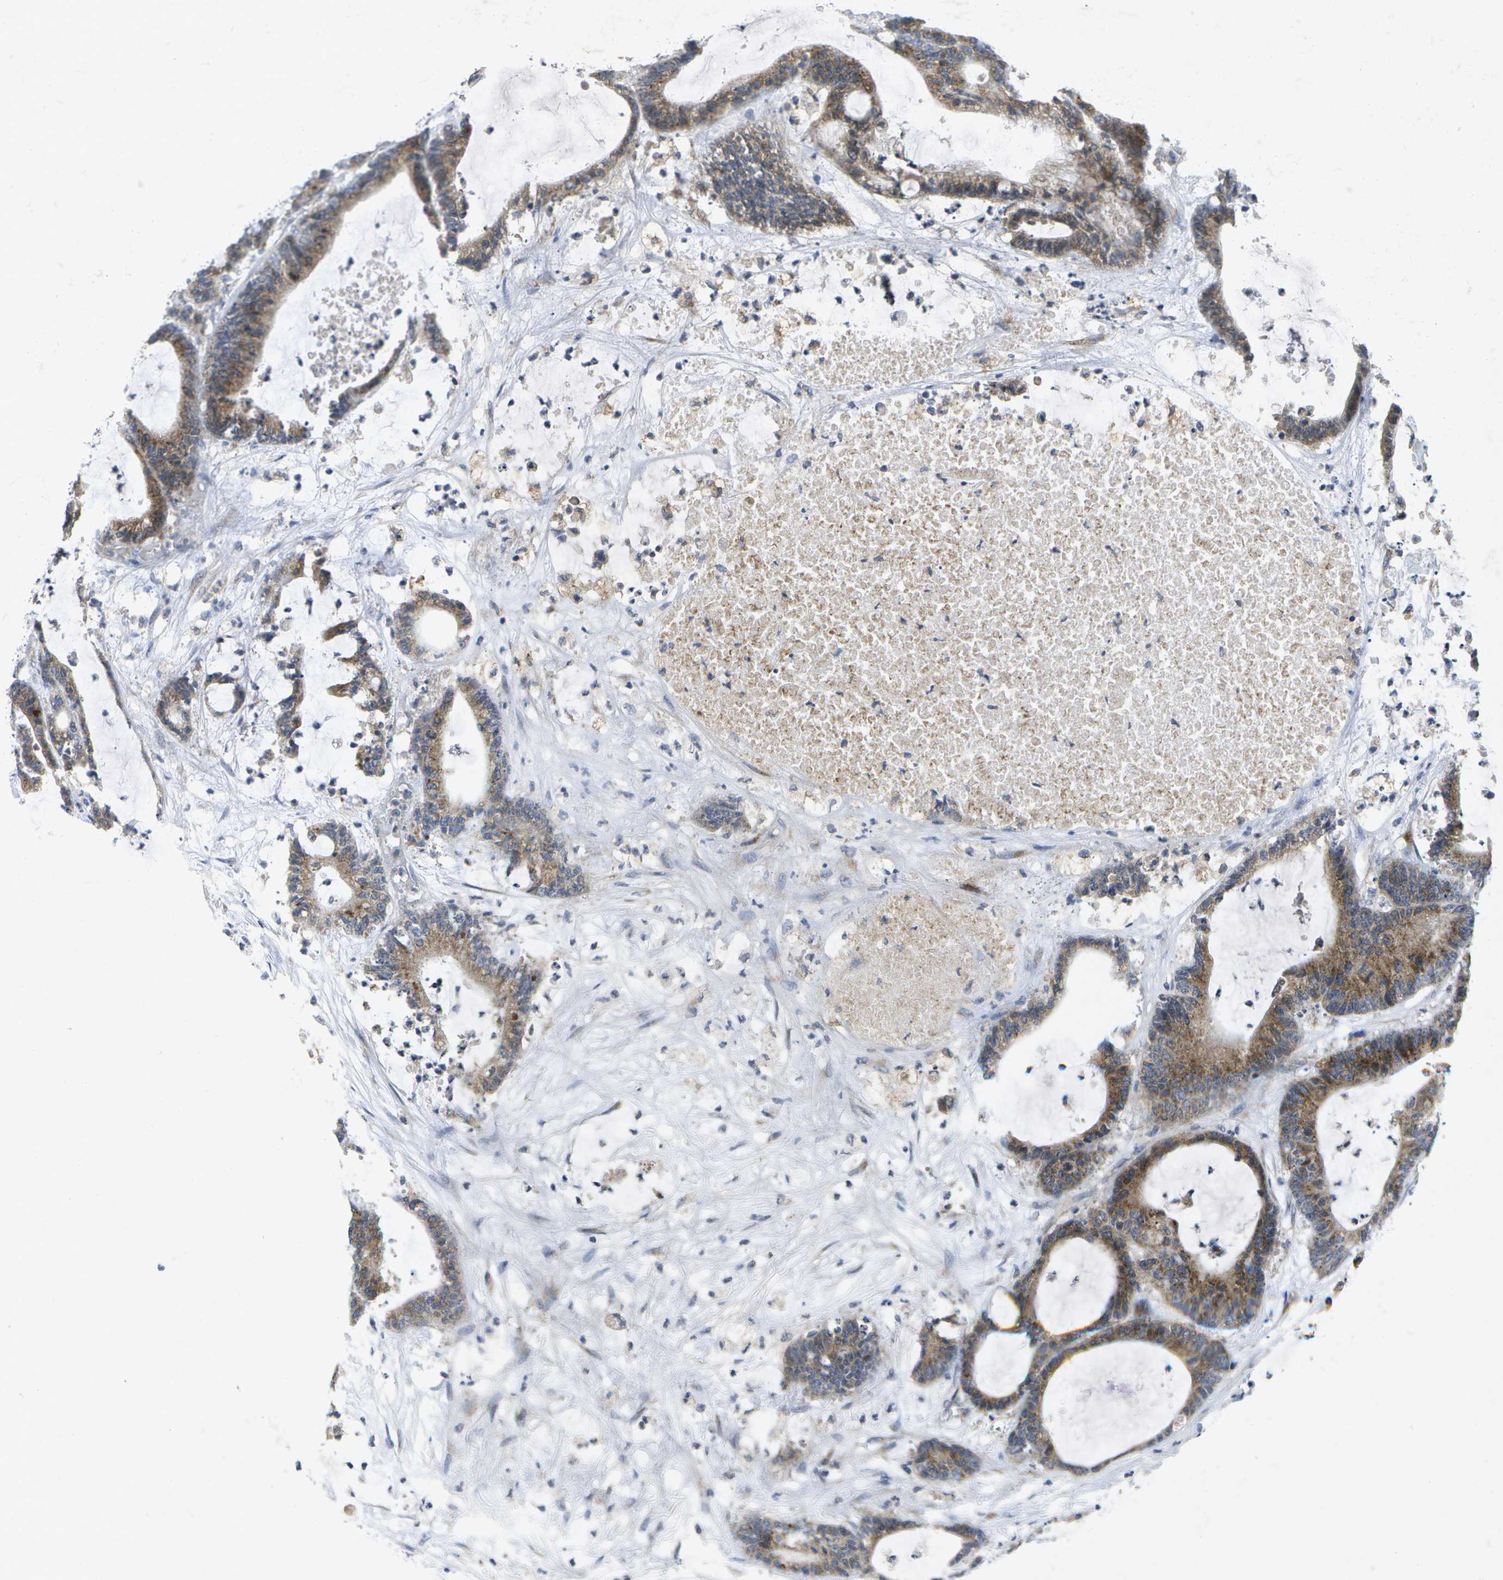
{"staining": {"intensity": "moderate", "quantity": ">75%", "location": "cytoplasmic/membranous"}, "tissue": "colorectal cancer", "cell_type": "Tumor cells", "image_type": "cancer", "snomed": [{"axis": "morphology", "description": "Adenocarcinoma, NOS"}, {"axis": "topography", "description": "Colon"}], "caption": "Protein analysis of colorectal cancer tissue exhibits moderate cytoplasmic/membranous expression in approximately >75% of tumor cells. Immunohistochemistry stains the protein of interest in brown and the nuclei are stained blue.", "gene": "KDELR1", "patient": {"sex": "female", "age": 84}}